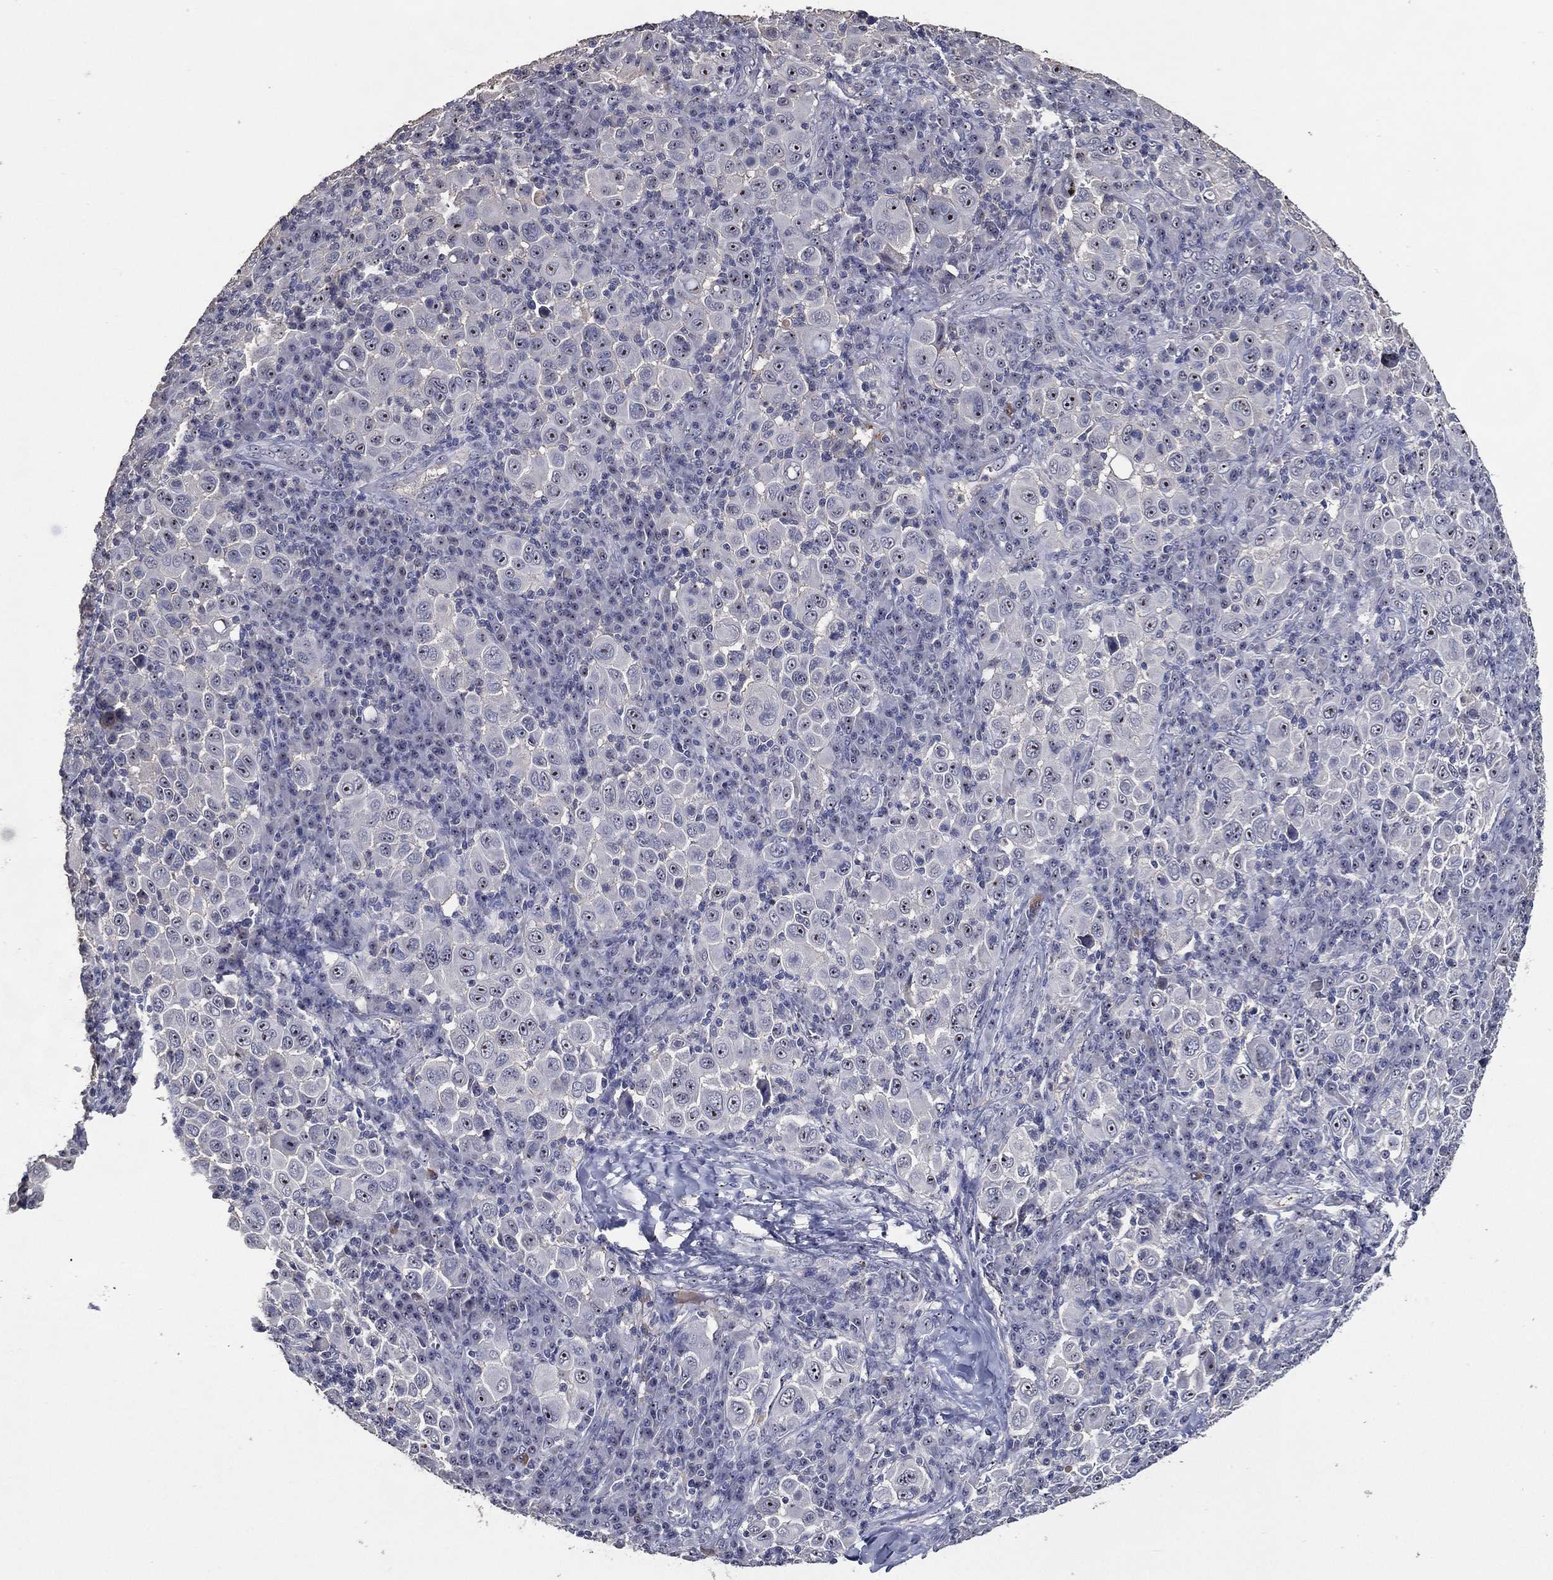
{"staining": {"intensity": "negative", "quantity": "none", "location": "none"}, "tissue": "melanoma", "cell_type": "Tumor cells", "image_type": "cancer", "snomed": [{"axis": "morphology", "description": "Malignant melanoma, NOS"}, {"axis": "topography", "description": "Skin"}], "caption": "Immunohistochemistry (IHC) histopathology image of malignant melanoma stained for a protein (brown), which reveals no expression in tumor cells. (Stains: DAB immunohistochemistry (IHC) with hematoxylin counter stain, Microscopy: brightfield microscopy at high magnification).", "gene": "EFNA1", "patient": {"sex": "female", "age": 57}}